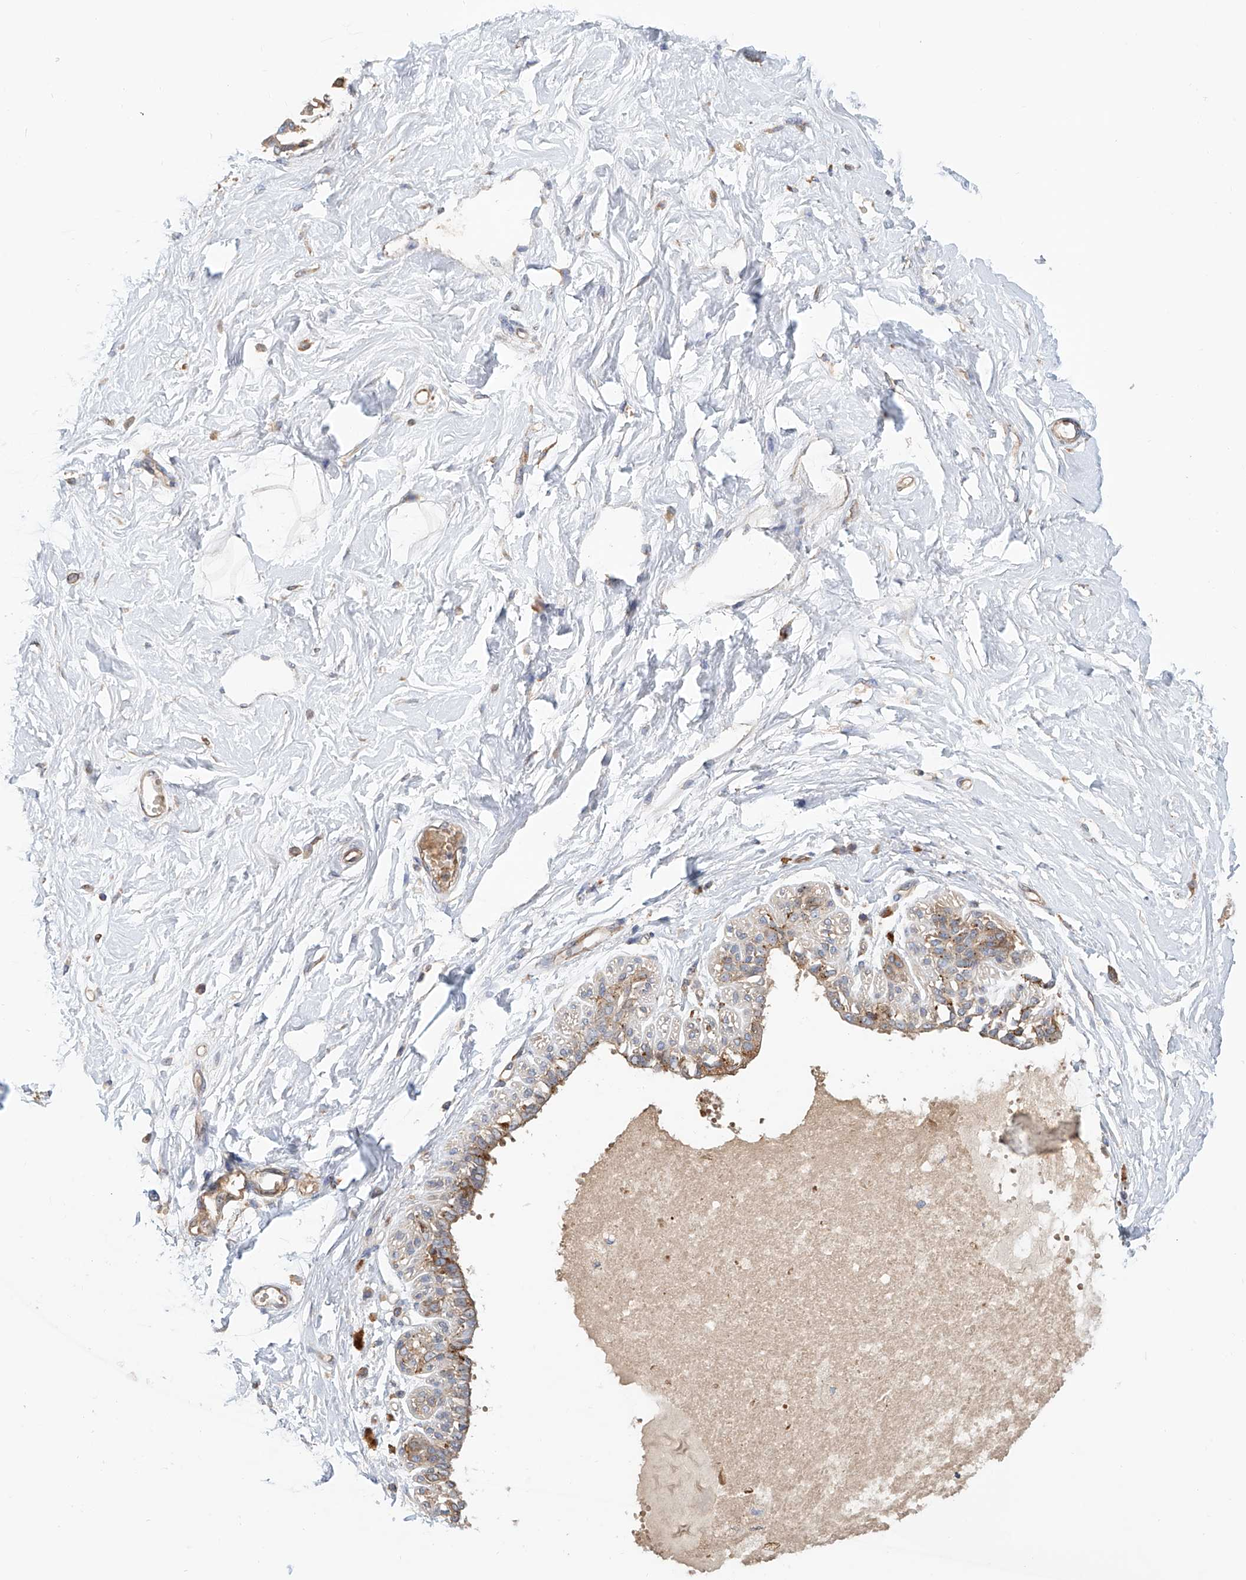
{"staining": {"intensity": "weak", "quantity": "25%-75%", "location": "cytoplasmic/membranous"}, "tissue": "breast", "cell_type": "Adipocytes", "image_type": "normal", "snomed": [{"axis": "morphology", "description": "Normal tissue, NOS"}, {"axis": "topography", "description": "Breast"}], "caption": "Human breast stained for a protein (brown) exhibits weak cytoplasmic/membranous positive expression in about 25%-75% of adipocytes.", "gene": "HGSNAT", "patient": {"sex": "female", "age": 45}}